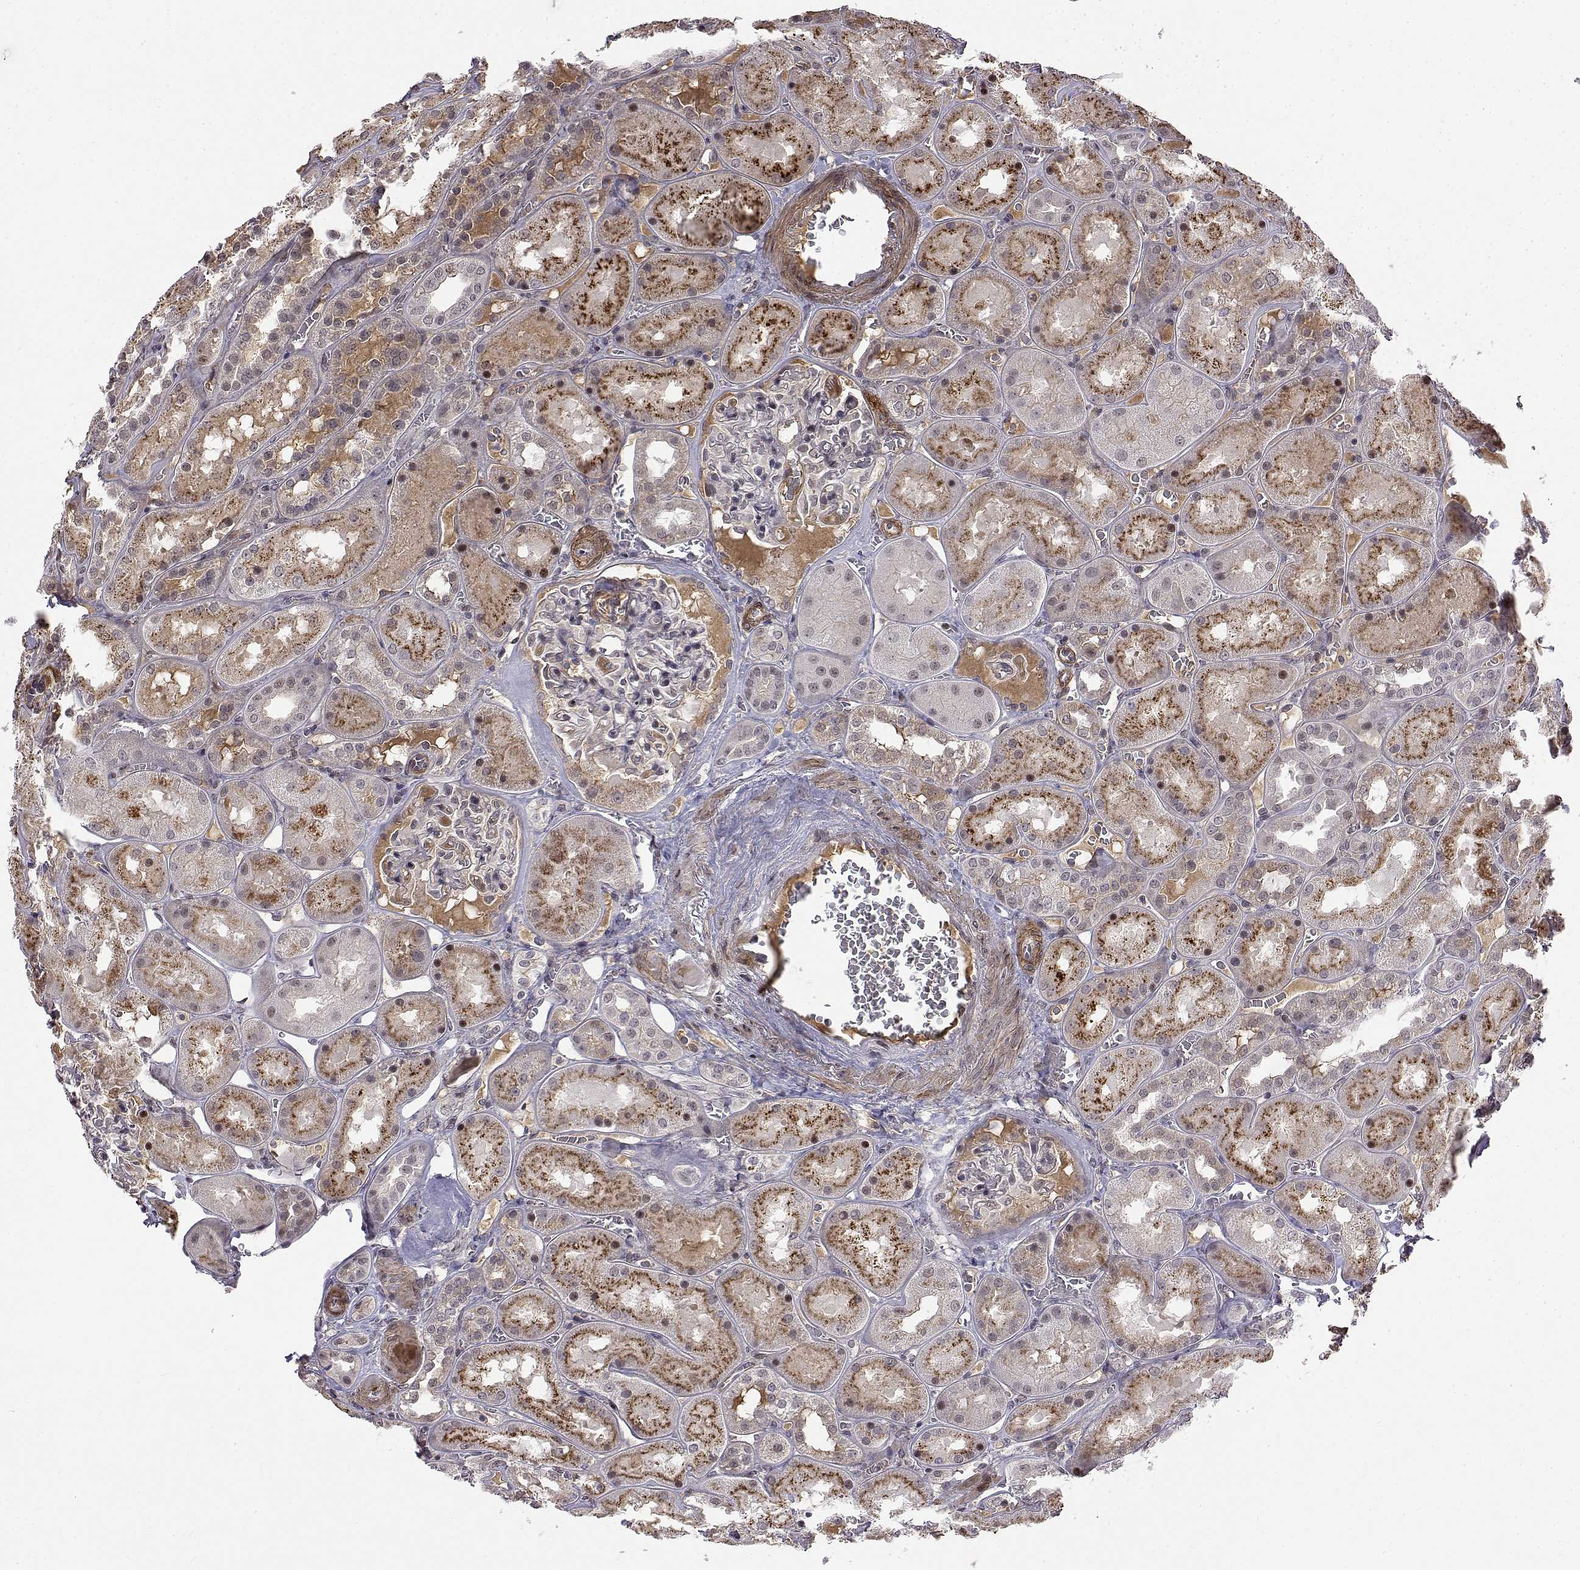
{"staining": {"intensity": "negative", "quantity": "none", "location": "none"}, "tissue": "kidney", "cell_type": "Cells in glomeruli", "image_type": "normal", "snomed": [{"axis": "morphology", "description": "Normal tissue, NOS"}, {"axis": "topography", "description": "Kidney"}], "caption": "This is an immunohistochemistry (IHC) image of unremarkable kidney. There is no expression in cells in glomeruli.", "gene": "ITGA7", "patient": {"sex": "male", "age": 73}}